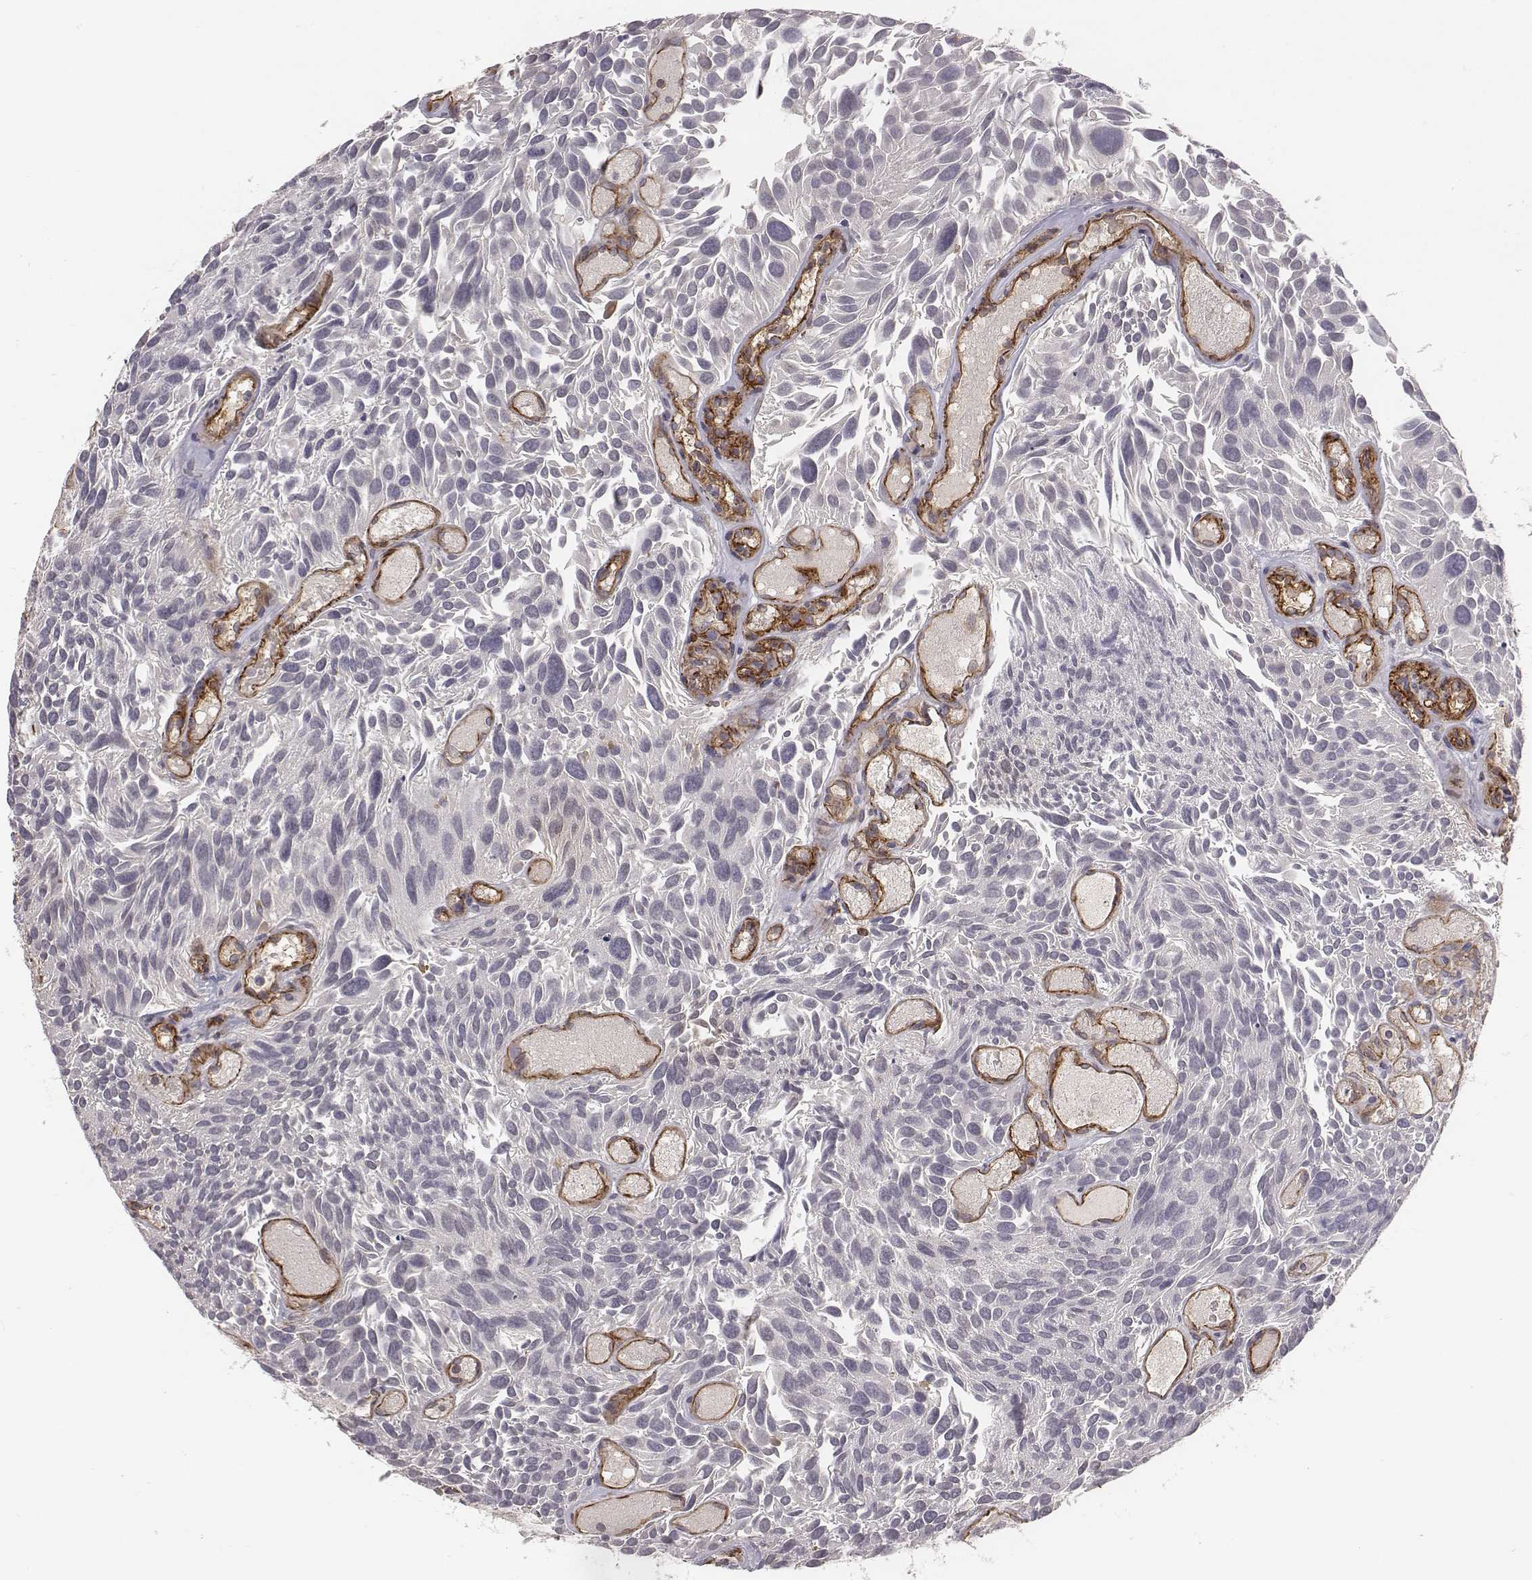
{"staining": {"intensity": "negative", "quantity": "none", "location": "none"}, "tissue": "urothelial cancer", "cell_type": "Tumor cells", "image_type": "cancer", "snomed": [{"axis": "morphology", "description": "Urothelial carcinoma, Low grade"}, {"axis": "topography", "description": "Urinary bladder"}], "caption": "Tumor cells show no significant staining in urothelial carcinoma (low-grade). The staining is performed using DAB (3,3'-diaminobenzidine) brown chromogen with nuclei counter-stained in using hematoxylin.", "gene": "PTPRG", "patient": {"sex": "female", "age": 69}}